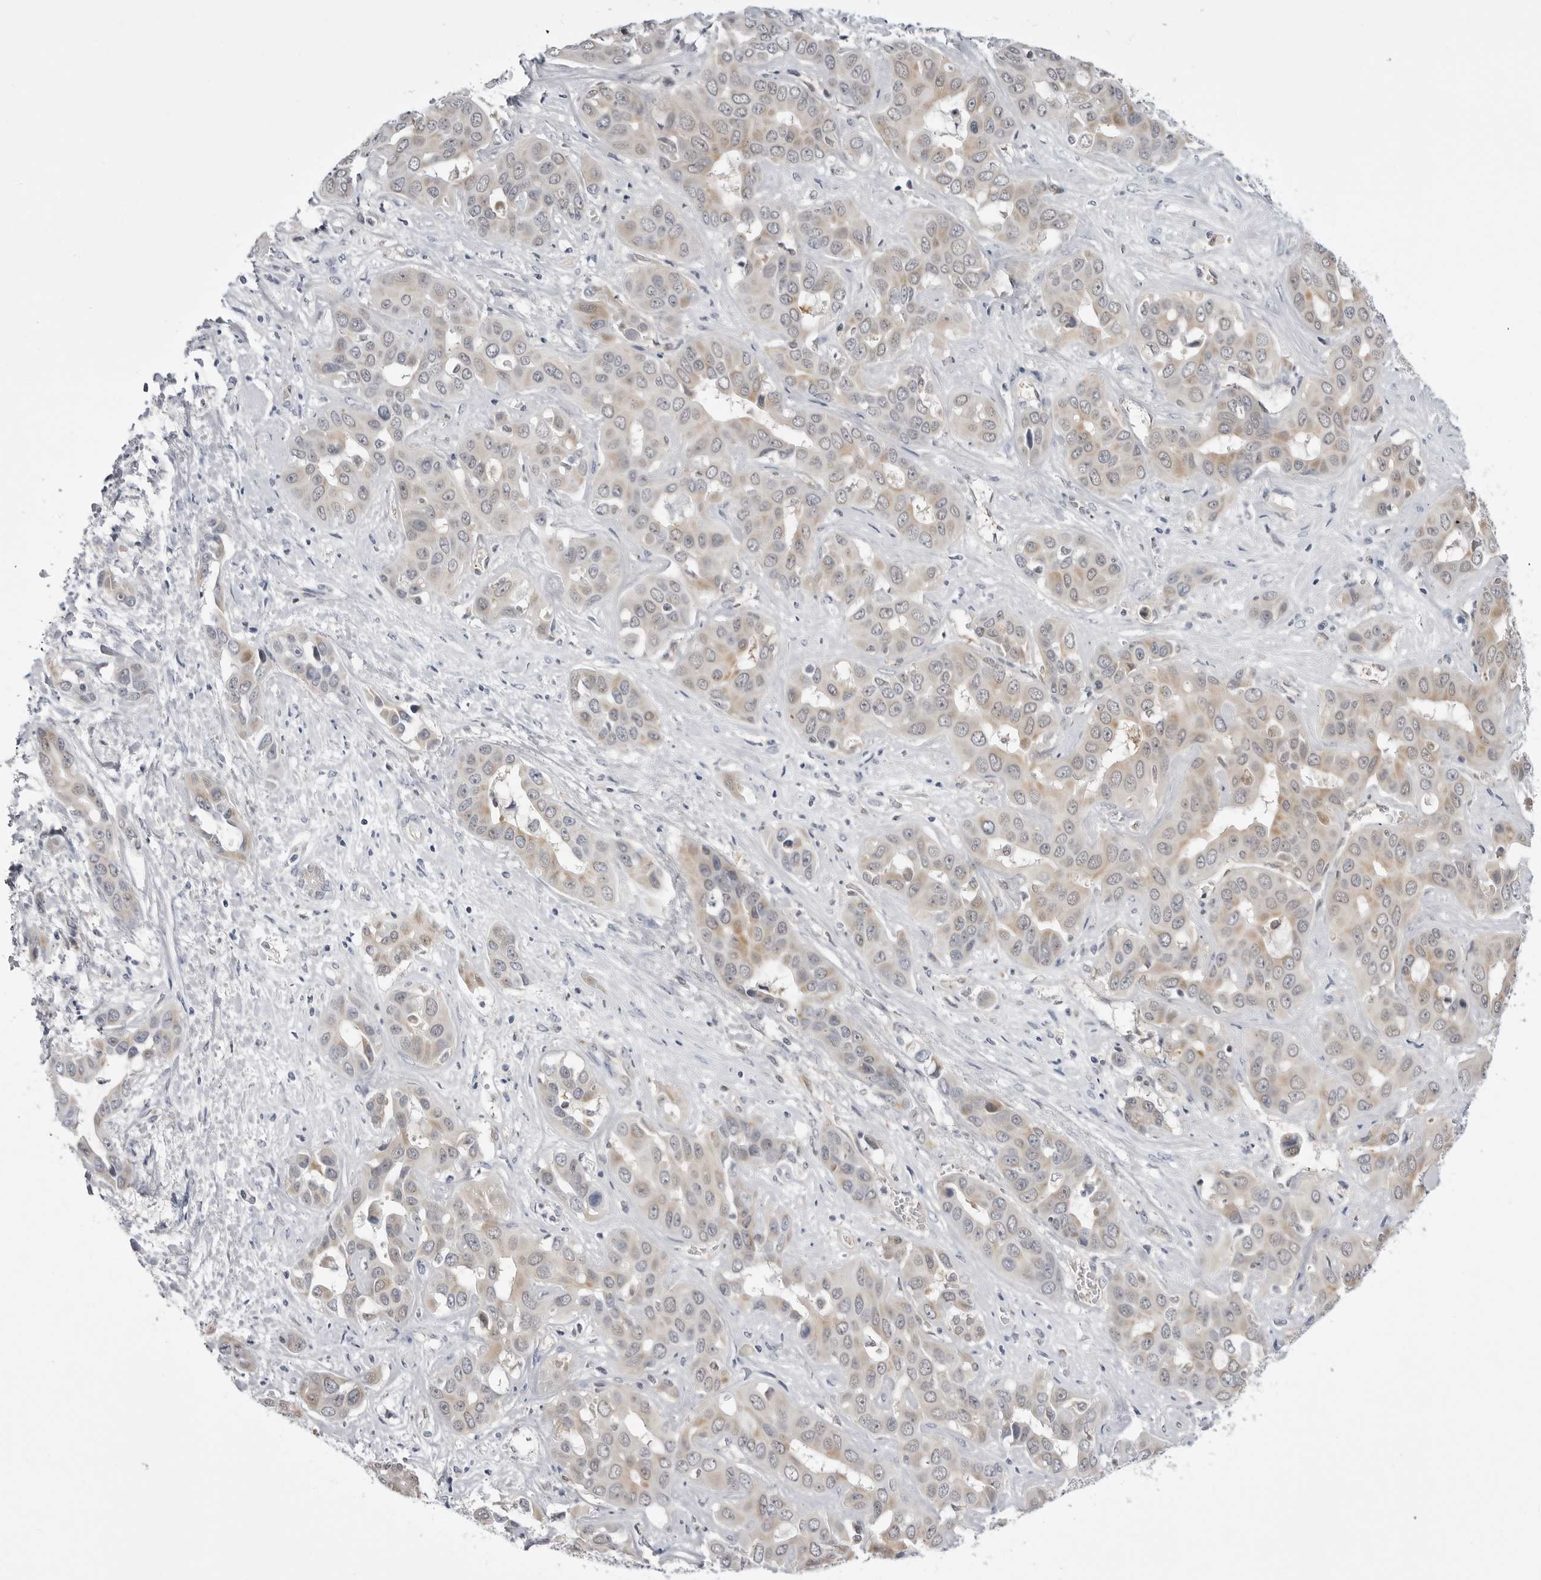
{"staining": {"intensity": "moderate", "quantity": "25%-75%", "location": "cytoplasmic/membranous"}, "tissue": "liver cancer", "cell_type": "Tumor cells", "image_type": "cancer", "snomed": [{"axis": "morphology", "description": "Cholangiocarcinoma"}, {"axis": "topography", "description": "Liver"}], "caption": "The image reveals staining of liver cancer, revealing moderate cytoplasmic/membranous protein staining (brown color) within tumor cells.", "gene": "FH", "patient": {"sex": "female", "age": 52}}